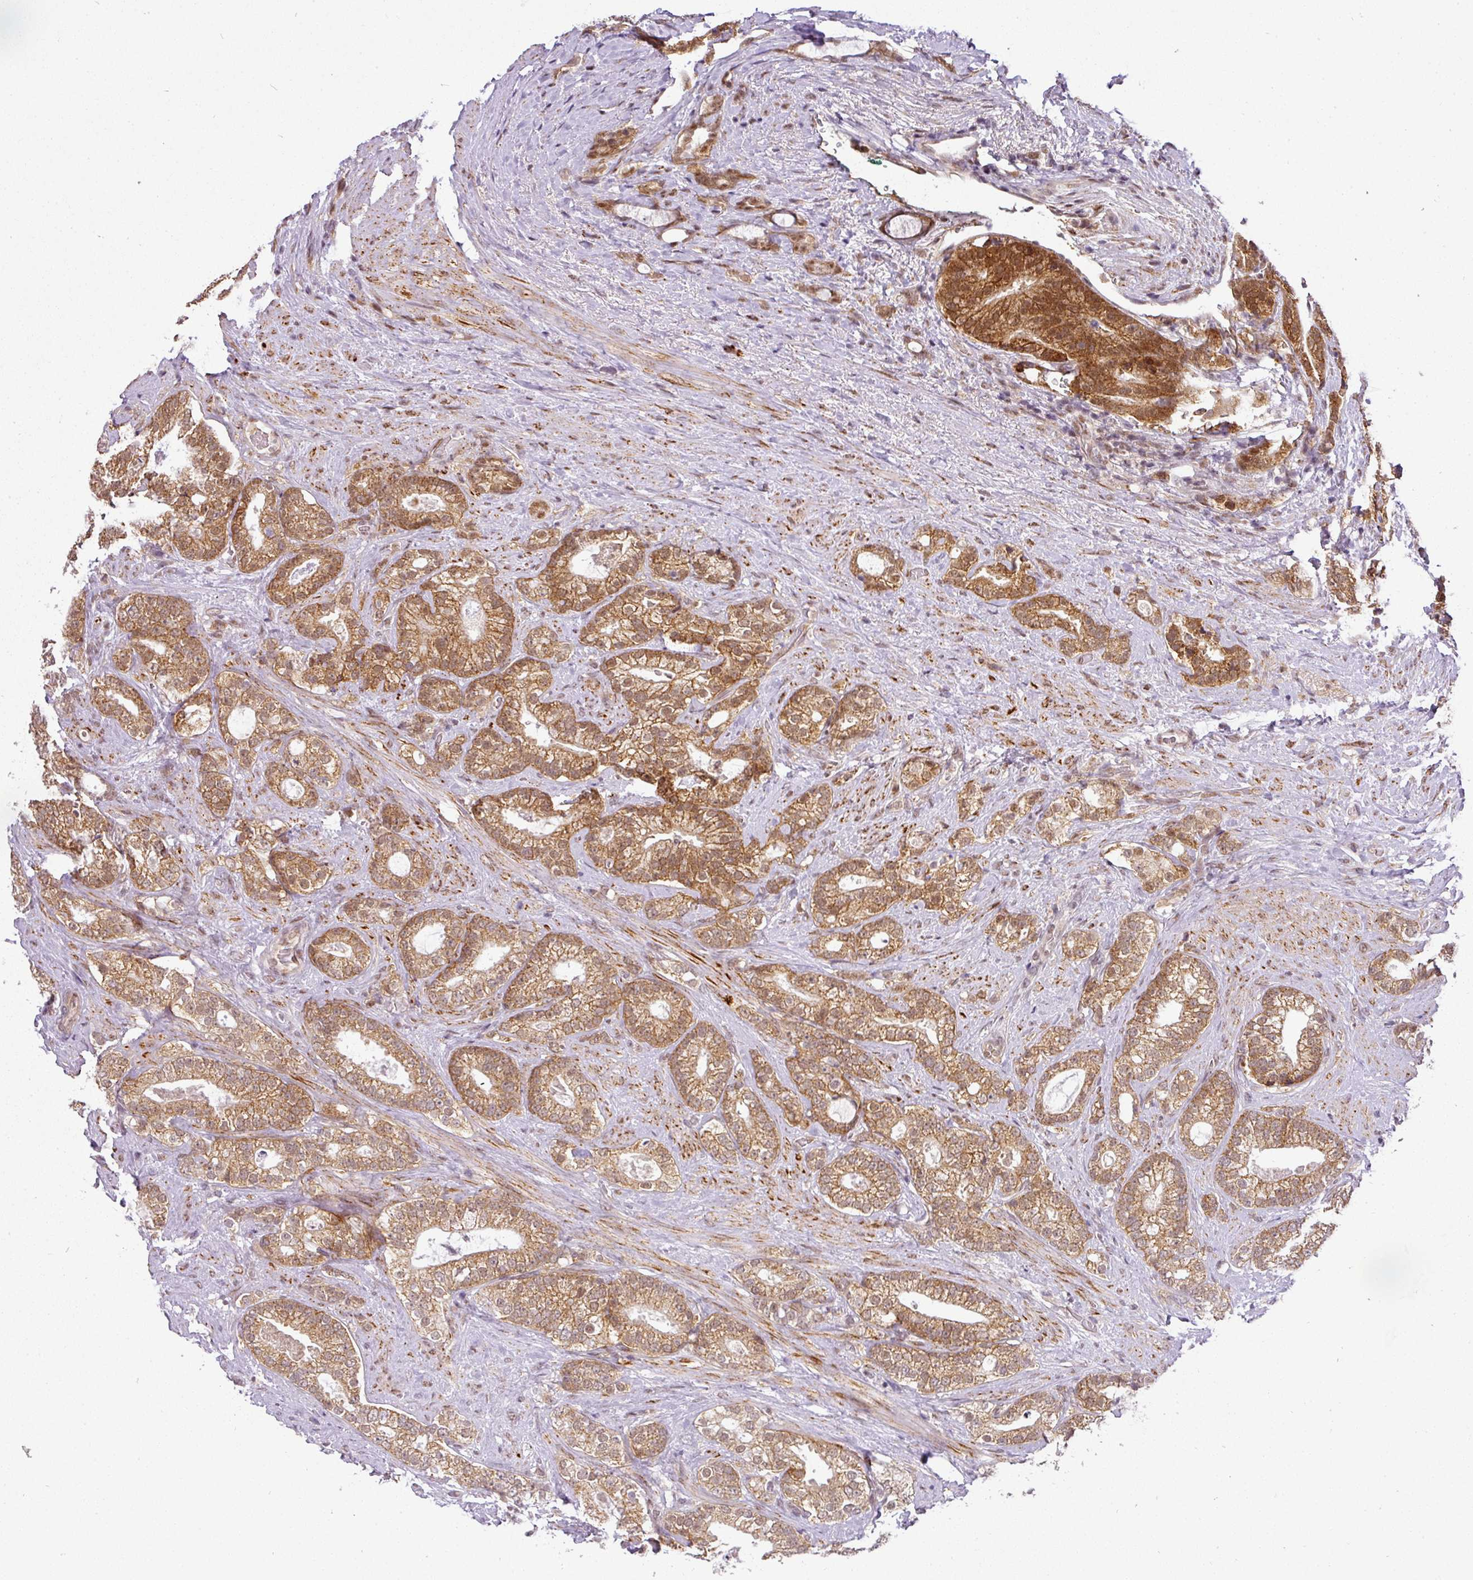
{"staining": {"intensity": "strong", "quantity": ">75%", "location": "cytoplasmic/membranous"}, "tissue": "prostate cancer", "cell_type": "Tumor cells", "image_type": "cancer", "snomed": [{"axis": "morphology", "description": "Adenocarcinoma, High grade"}, {"axis": "topography", "description": "Prostate and seminal vesicle, NOS"}], "caption": "The histopathology image demonstrates staining of prostate high-grade adenocarcinoma, revealing strong cytoplasmic/membranous protein expression (brown color) within tumor cells.", "gene": "C1orf226", "patient": {"sex": "male", "age": 67}}